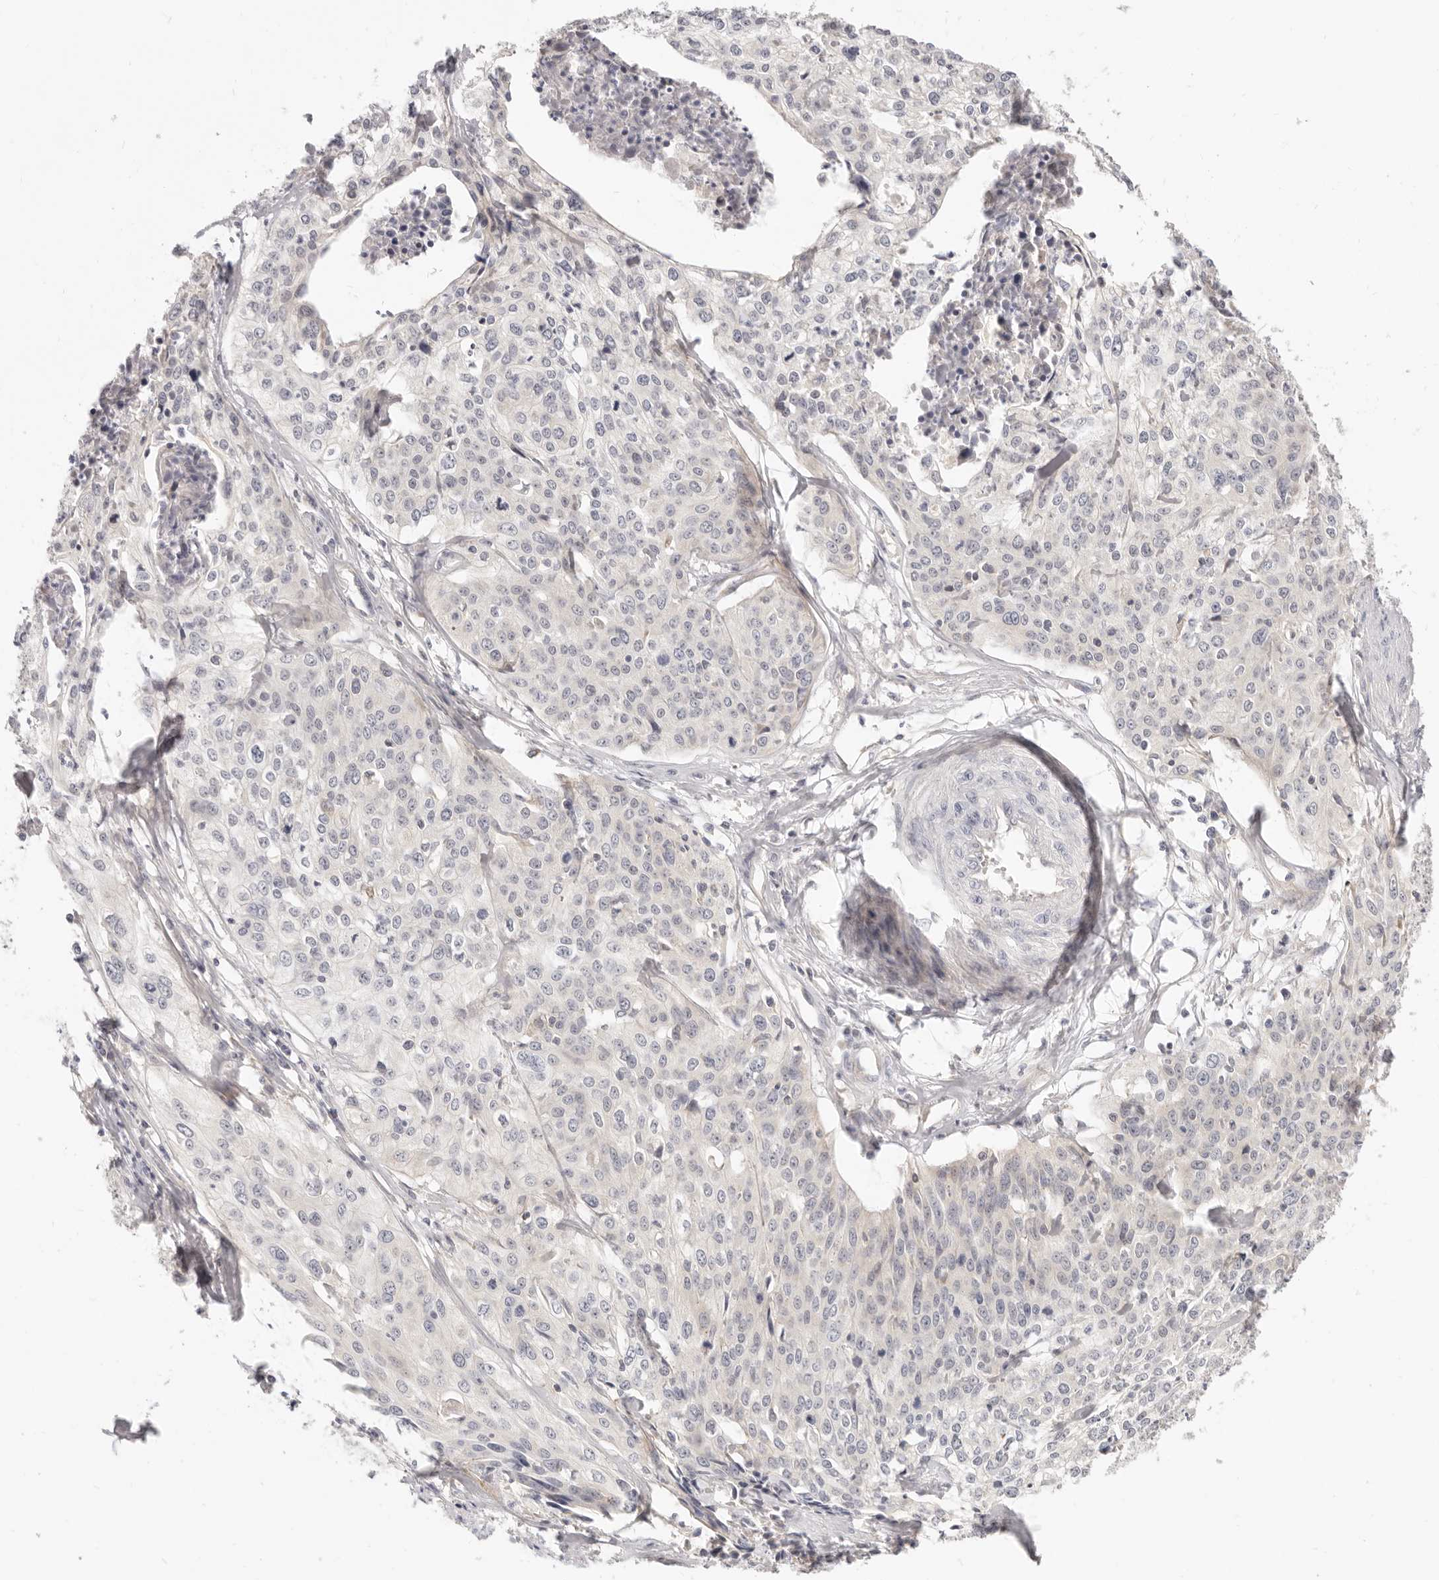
{"staining": {"intensity": "negative", "quantity": "none", "location": "none"}, "tissue": "cervical cancer", "cell_type": "Tumor cells", "image_type": "cancer", "snomed": [{"axis": "morphology", "description": "Squamous cell carcinoma, NOS"}, {"axis": "topography", "description": "Cervix"}], "caption": "DAB immunohistochemical staining of human cervical squamous cell carcinoma displays no significant staining in tumor cells.", "gene": "LTB4R2", "patient": {"sex": "female", "age": 31}}